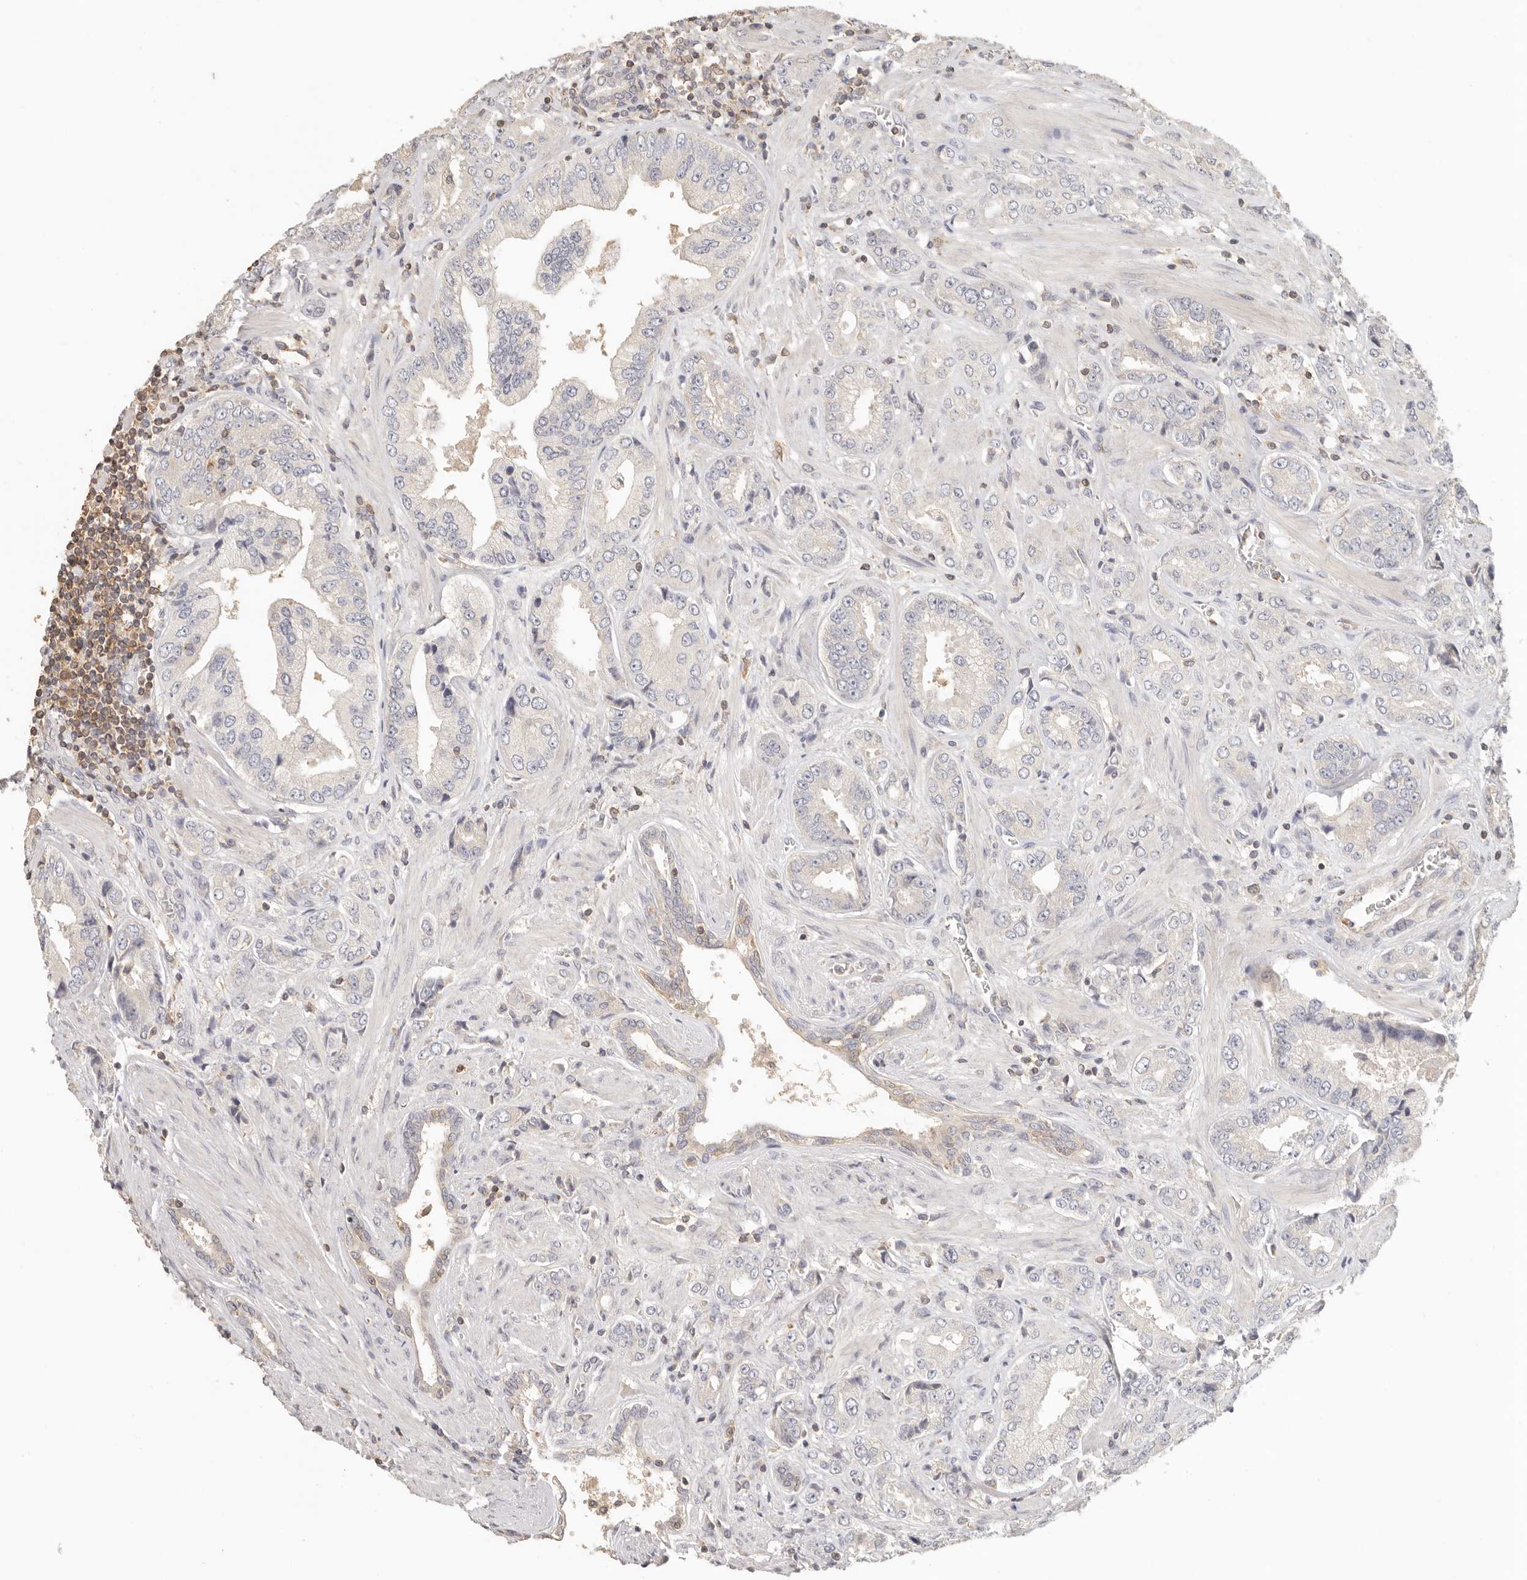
{"staining": {"intensity": "negative", "quantity": "none", "location": "none"}, "tissue": "prostate cancer", "cell_type": "Tumor cells", "image_type": "cancer", "snomed": [{"axis": "morphology", "description": "Adenocarcinoma, High grade"}, {"axis": "topography", "description": "Prostate"}], "caption": "Tumor cells are negative for brown protein staining in high-grade adenocarcinoma (prostate). (DAB immunohistochemistry (IHC), high magnification).", "gene": "CSK", "patient": {"sex": "male", "age": 61}}